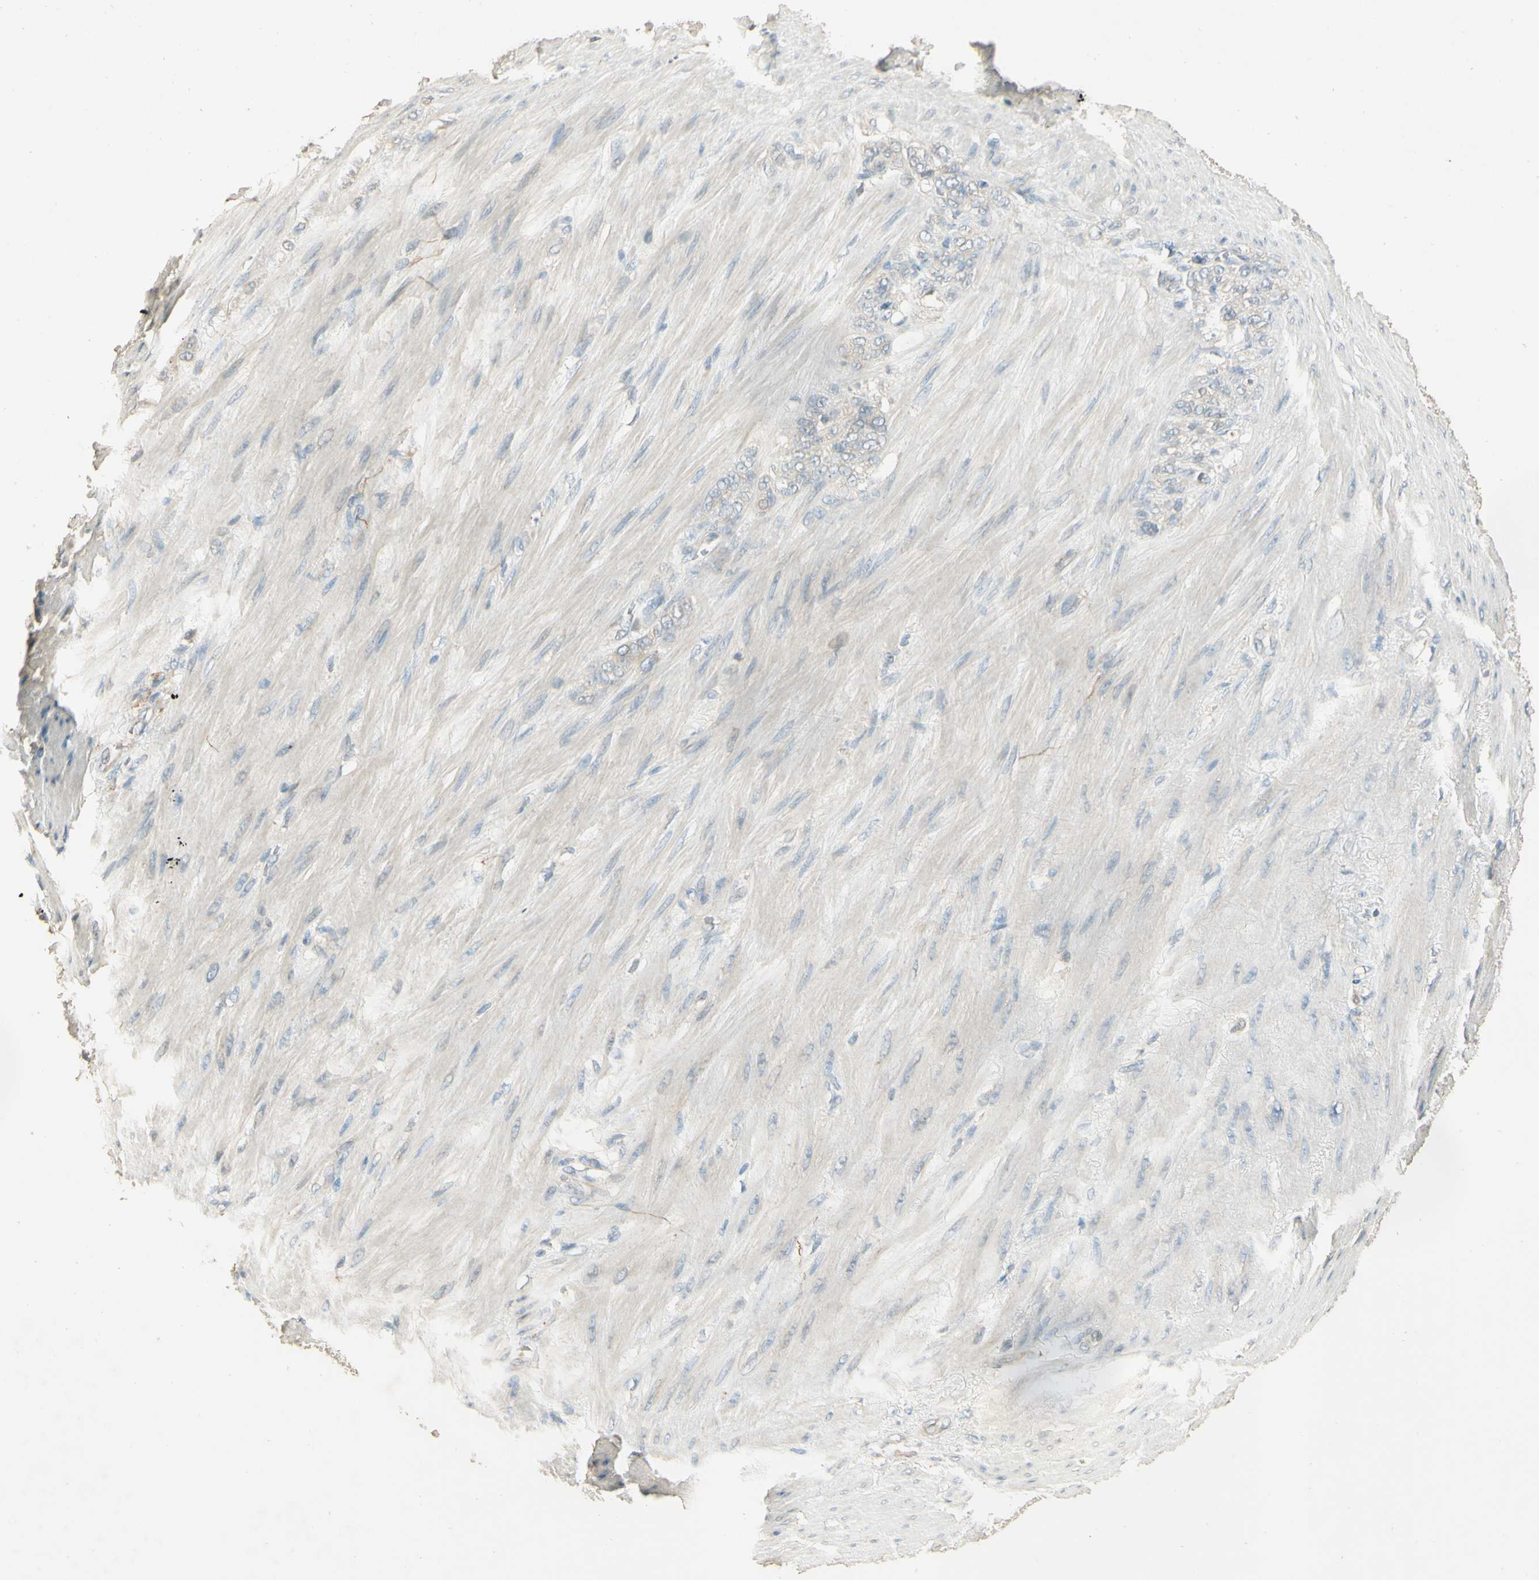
{"staining": {"intensity": "negative", "quantity": "none", "location": "none"}, "tissue": "stomach cancer", "cell_type": "Tumor cells", "image_type": "cancer", "snomed": [{"axis": "morphology", "description": "Adenocarcinoma, NOS"}, {"axis": "topography", "description": "Stomach"}], "caption": "IHC photomicrograph of neoplastic tissue: adenocarcinoma (stomach) stained with DAB displays no significant protein positivity in tumor cells.", "gene": "UXS1", "patient": {"sex": "male", "age": 82}}